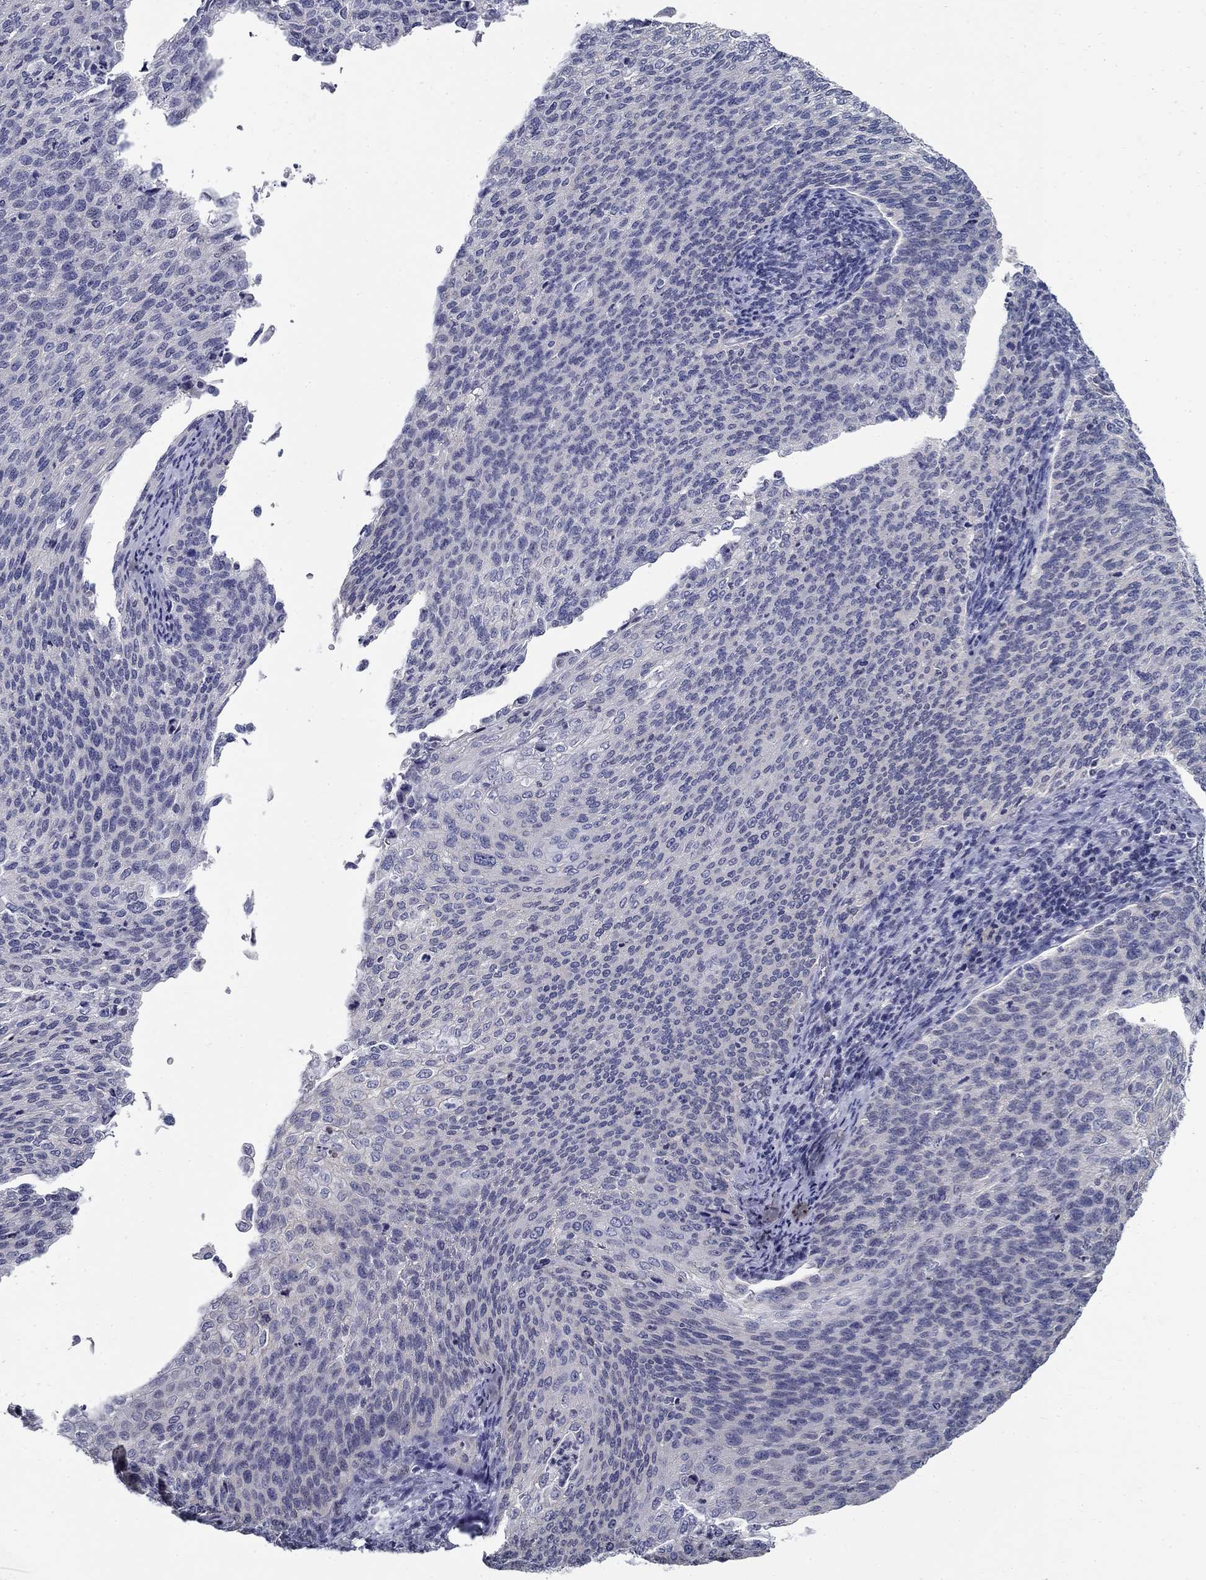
{"staining": {"intensity": "negative", "quantity": "none", "location": "none"}, "tissue": "cervical cancer", "cell_type": "Tumor cells", "image_type": "cancer", "snomed": [{"axis": "morphology", "description": "Squamous cell carcinoma, NOS"}, {"axis": "topography", "description": "Cervix"}], "caption": "Tumor cells are negative for brown protein staining in squamous cell carcinoma (cervical).", "gene": "GUCA1A", "patient": {"sex": "female", "age": 52}}